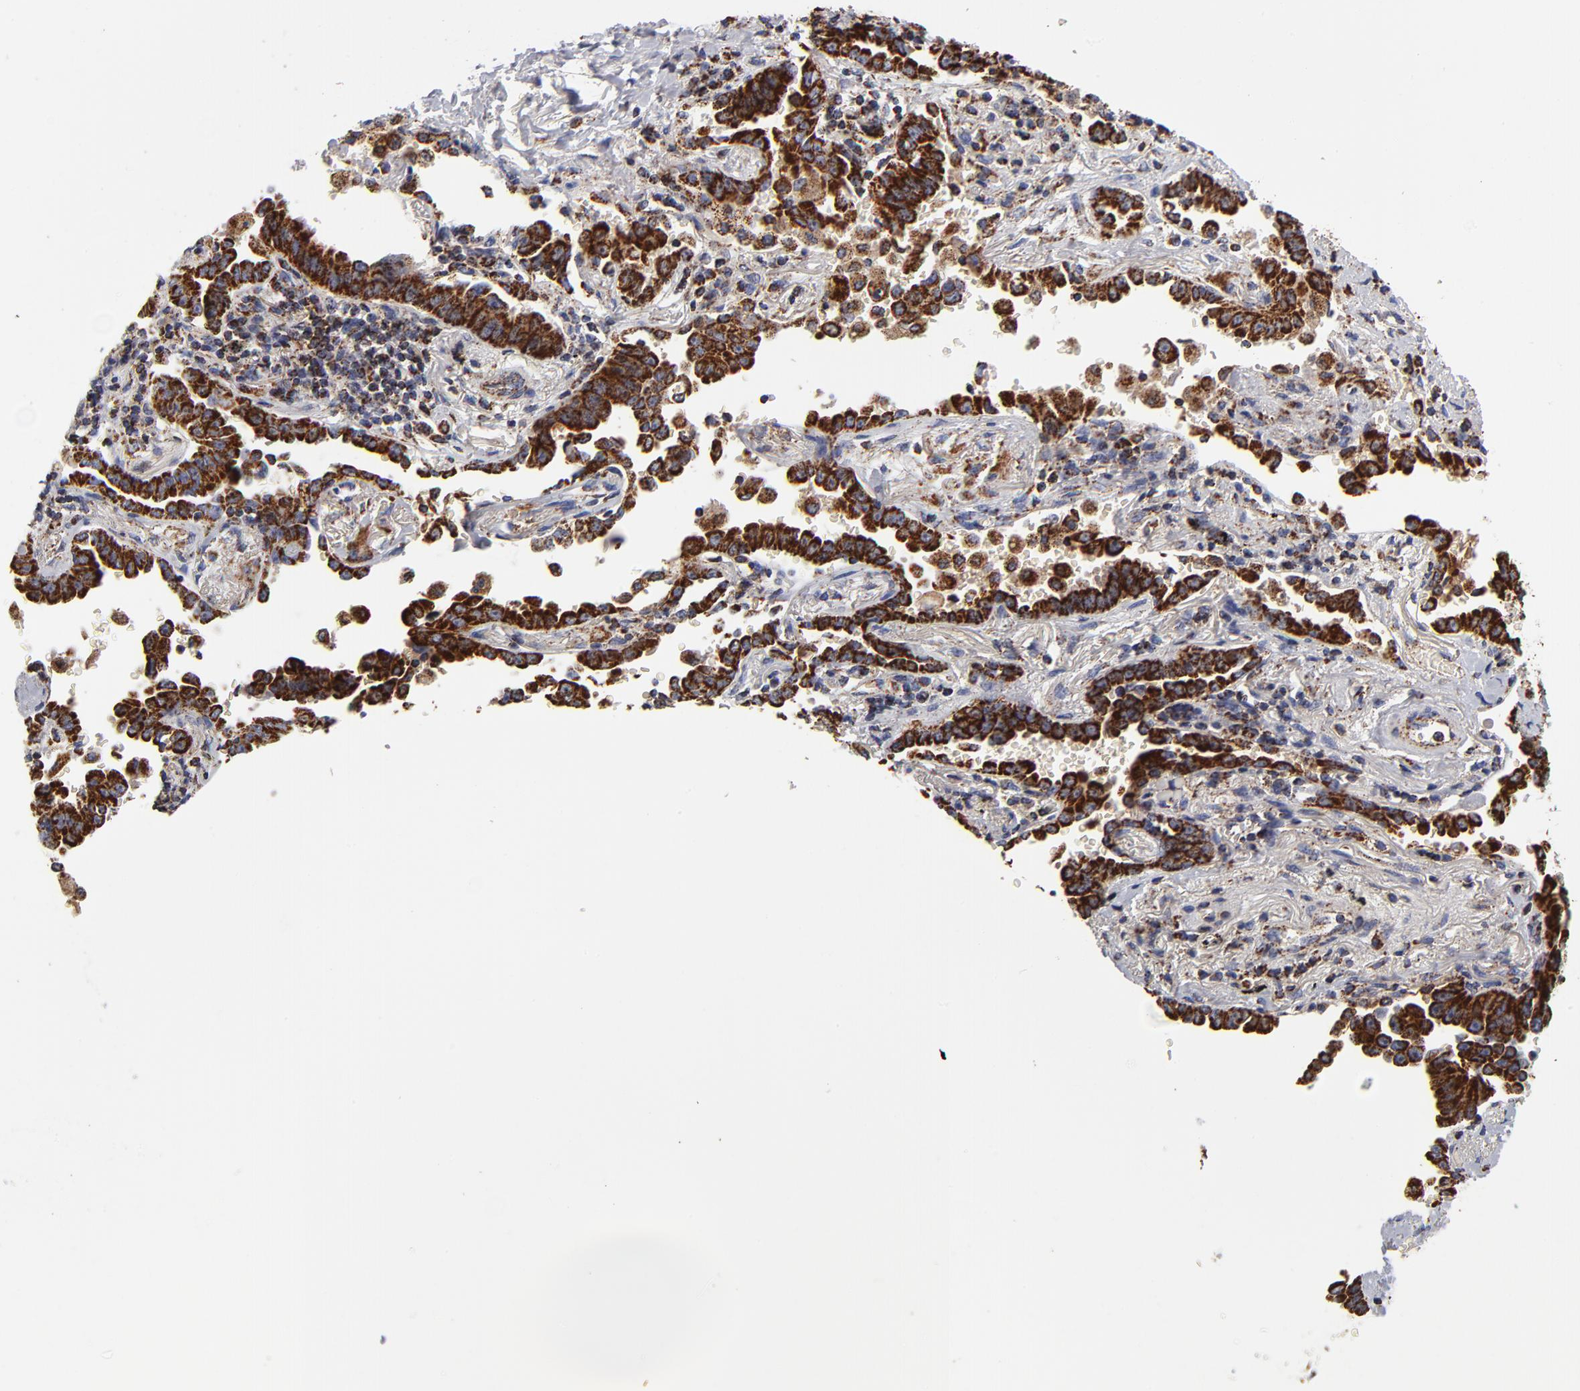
{"staining": {"intensity": "strong", "quantity": ">75%", "location": "cytoplasmic/membranous"}, "tissue": "lung cancer", "cell_type": "Tumor cells", "image_type": "cancer", "snomed": [{"axis": "morphology", "description": "Adenocarcinoma, NOS"}, {"axis": "topography", "description": "Lung"}], "caption": "Adenocarcinoma (lung) stained with a protein marker demonstrates strong staining in tumor cells.", "gene": "ECHS1", "patient": {"sex": "female", "age": 64}}